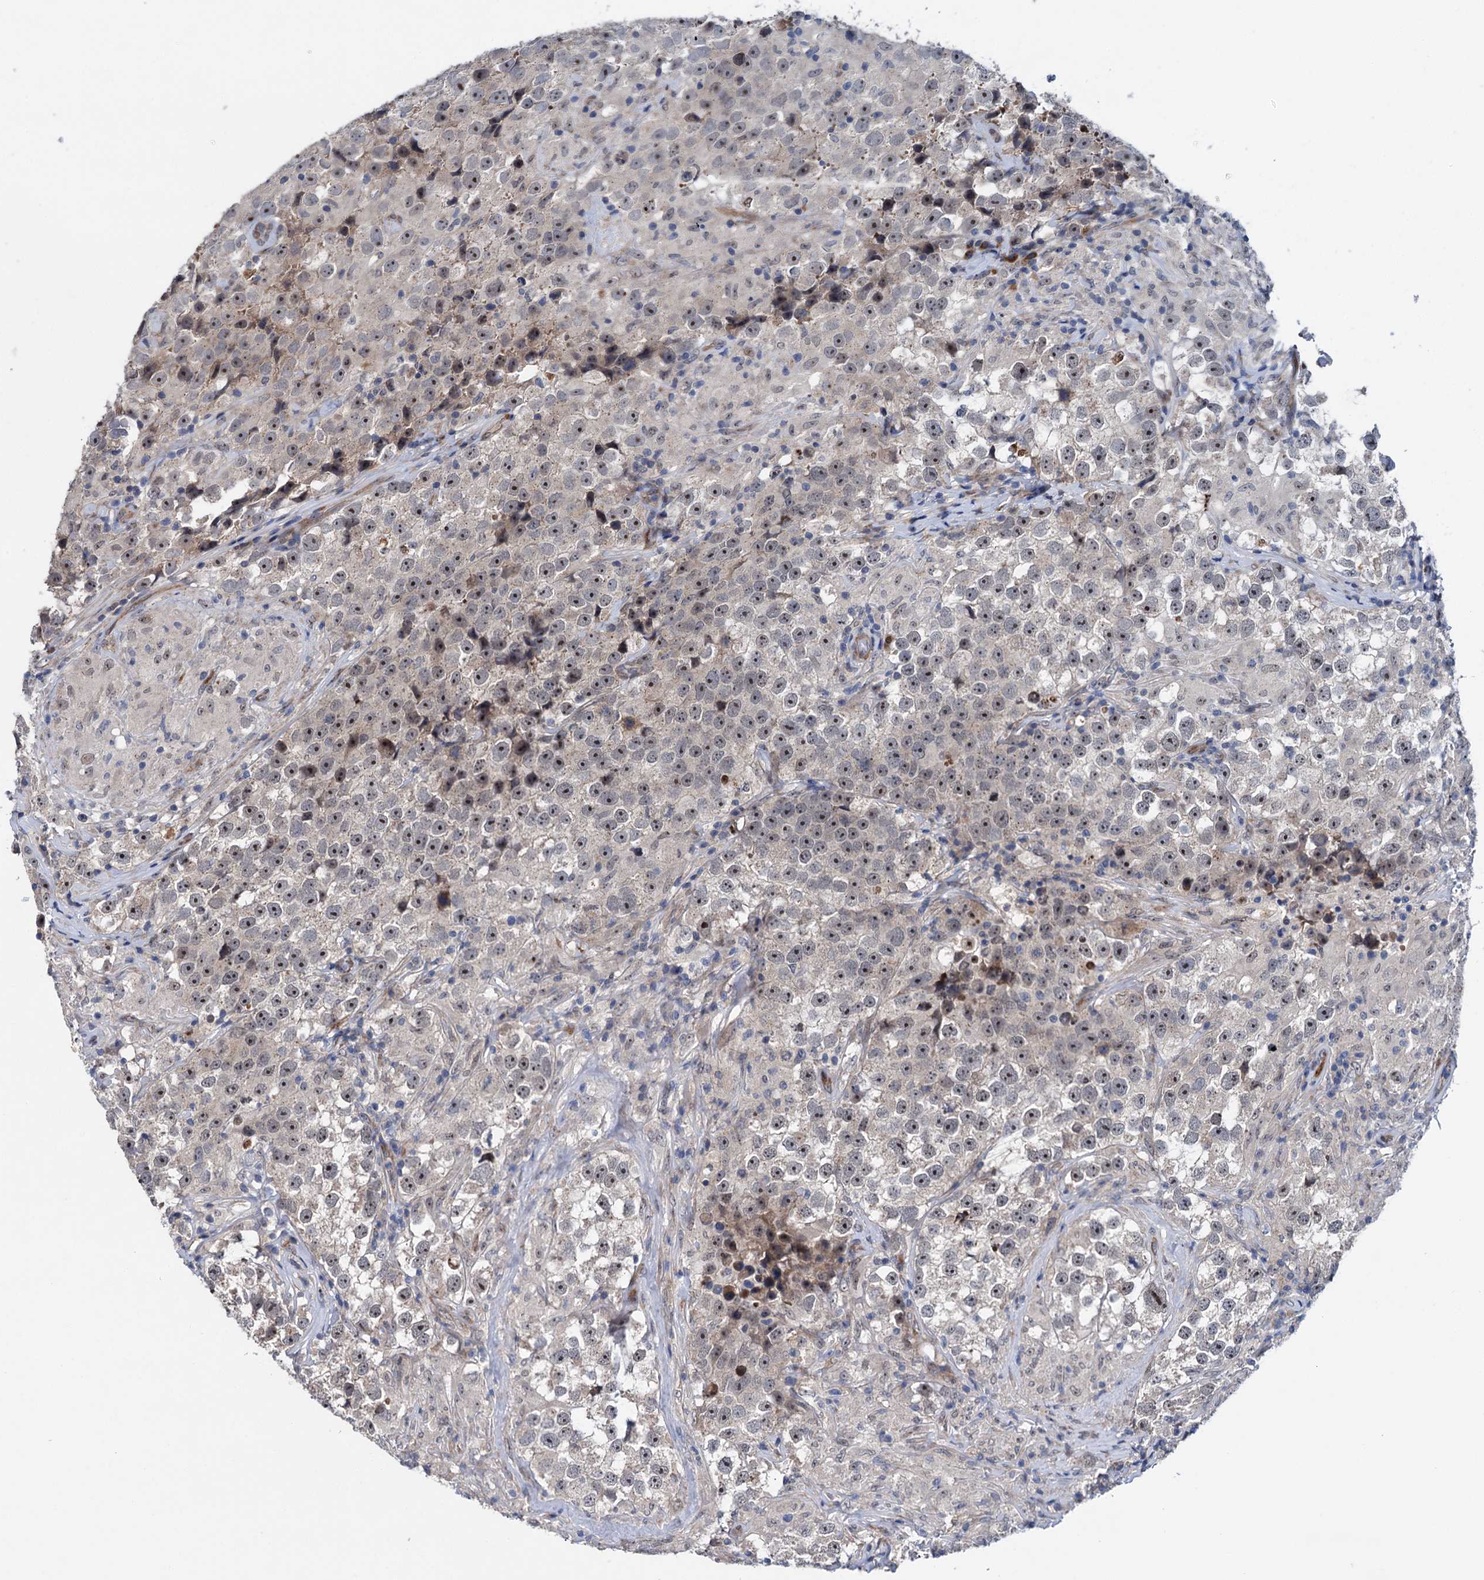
{"staining": {"intensity": "weak", "quantity": "<25%", "location": "nuclear"}, "tissue": "testis cancer", "cell_type": "Tumor cells", "image_type": "cancer", "snomed": [{"axis": "morphology", "description": "Seminoma, NOS"}, {"axis": "topography", "description": "Testis"}], "caption": "Histopathology image shows no significant protein expression in tumor cells of testis cancer.", "gene": "EYA4", "patient": {"sex": "male", "age": 46}}